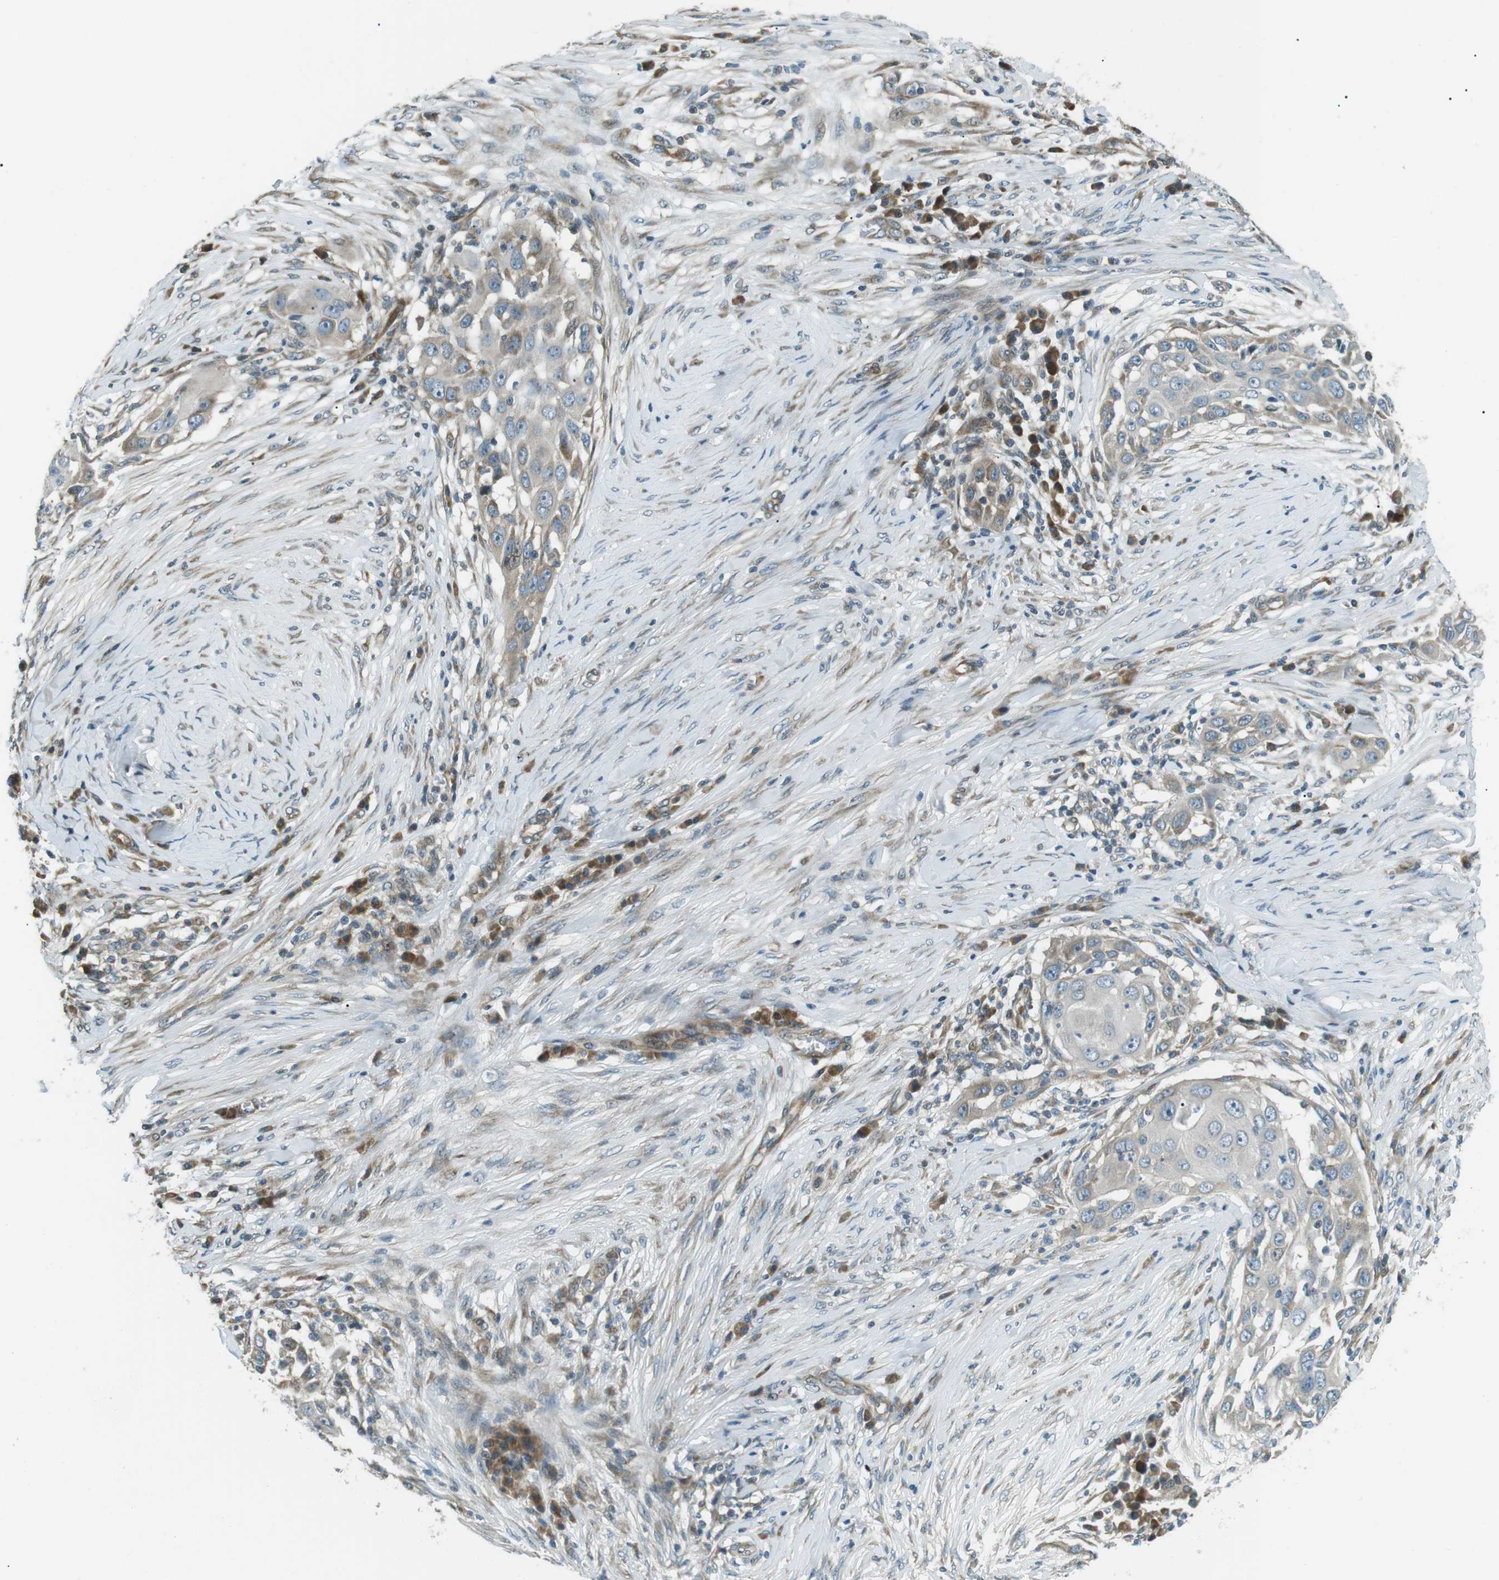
{"staining": {"intensity": "weak", "quantity": "<25%", "location": "cytoplasmic/membranous"}, "tissue": "skin cancer", "cell_type": "Tumor cells", "image_type": "cancer", "snomed": [{"axis": "morphology", "description": "Squamous cell carcinoma, NOS"}, {"axis": "topography", "description": "Skin"}], "caption": "DAB (3,3'-diaminobenzidine) immunohistochemical staining of skin squamous cell carcinoma exhibits no significant staining in tumor cells.", "gene": "TMEM74", "patient": {"sex": "female", "age": 44}}